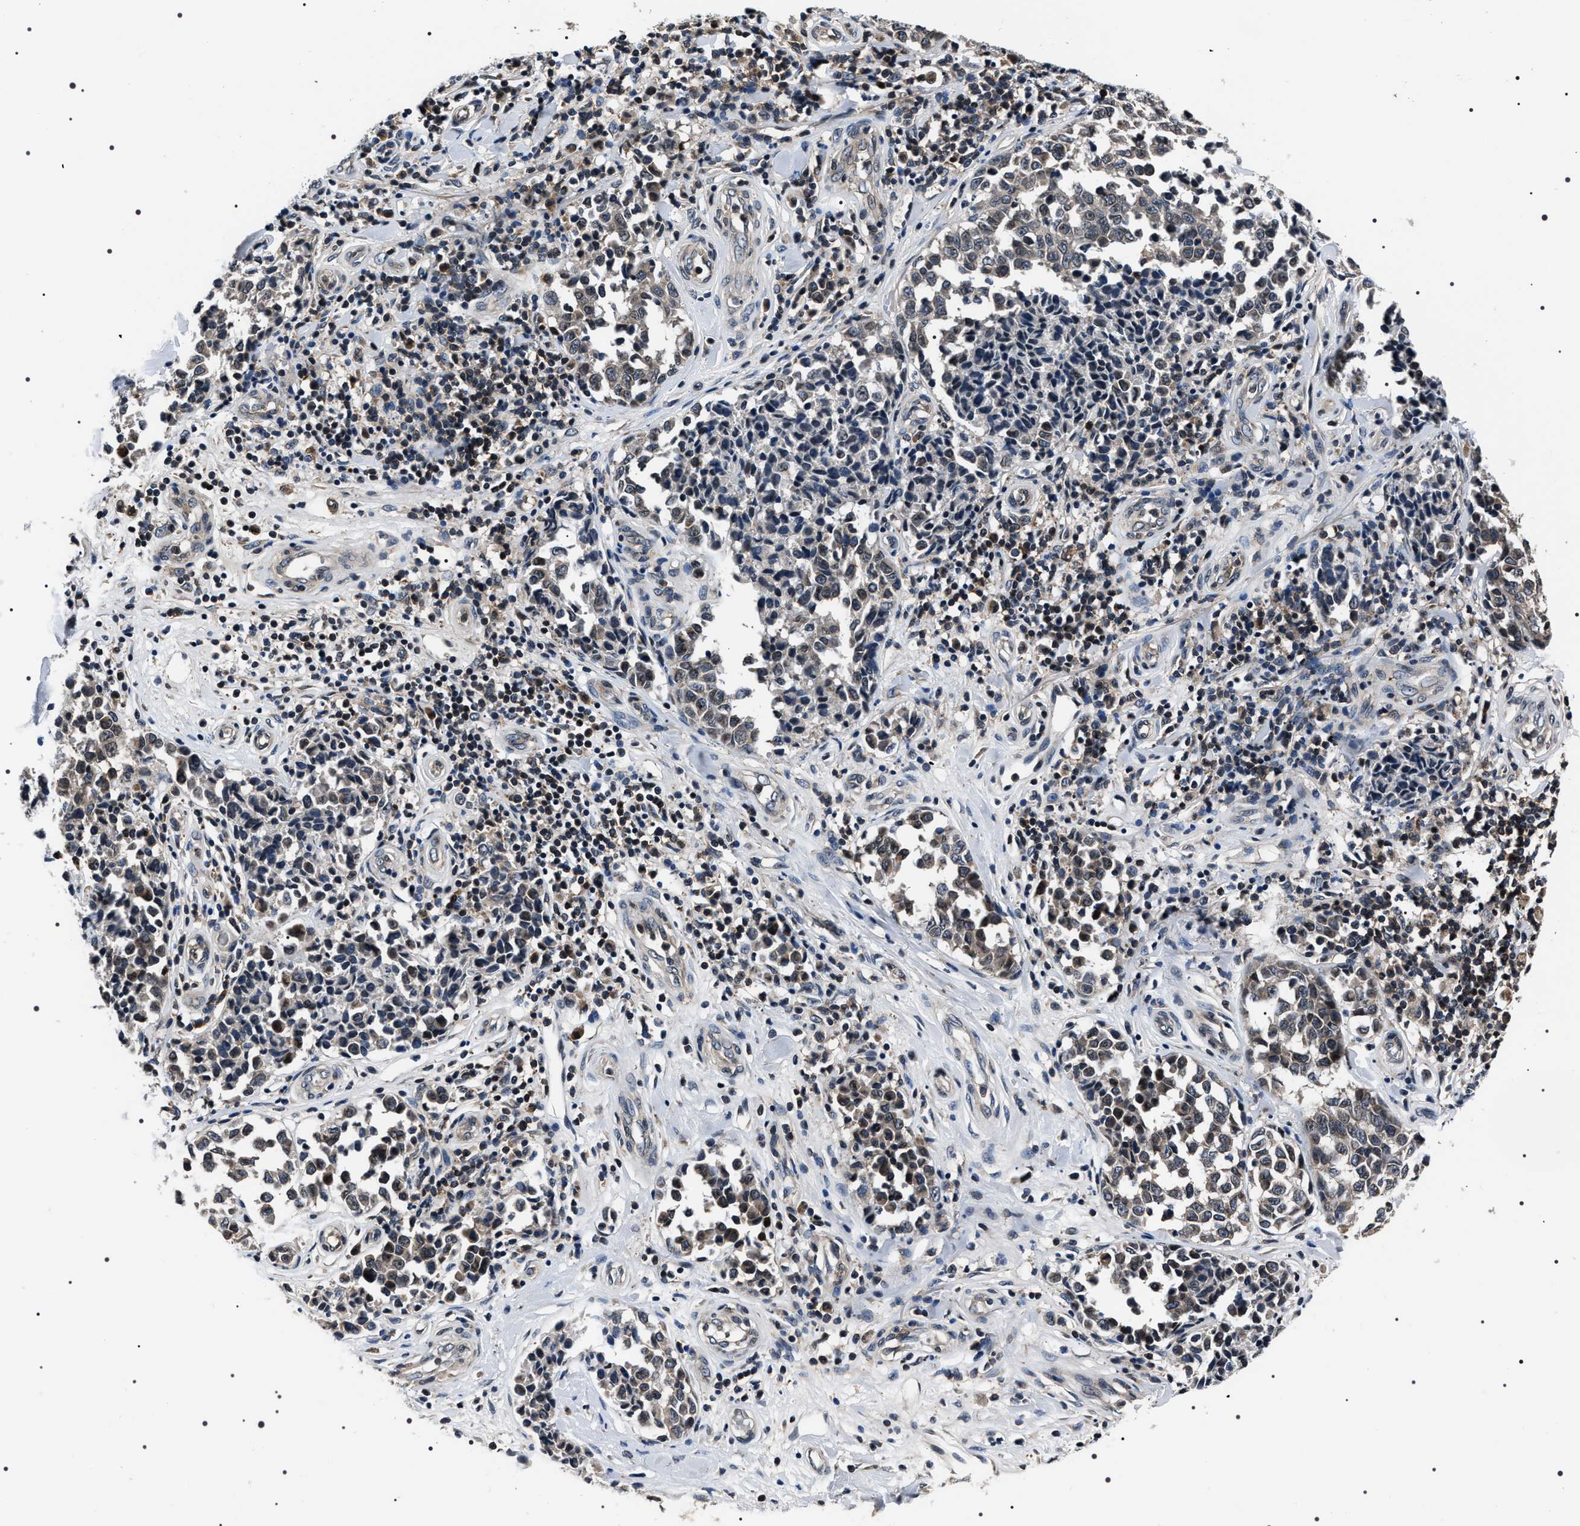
{"staining": {"intensity": "weak", "quantity": "<25%", "location": "cytoplasmic/membranous"}, "tissue": "melanoma", "cell_type": "Tumor cells", "image_type": "cancer", "snomed": [{"axis": "morphology", "description": "Malignant melanoma, NOS"}, {"axis": "topography", "description": "Skin"}], "caption": "The IHC image has no significant expression in tumor cells of malignant melanoma tissue.", "gene": "SIPA1", "patient": {"sex": "female", "age": 64}}